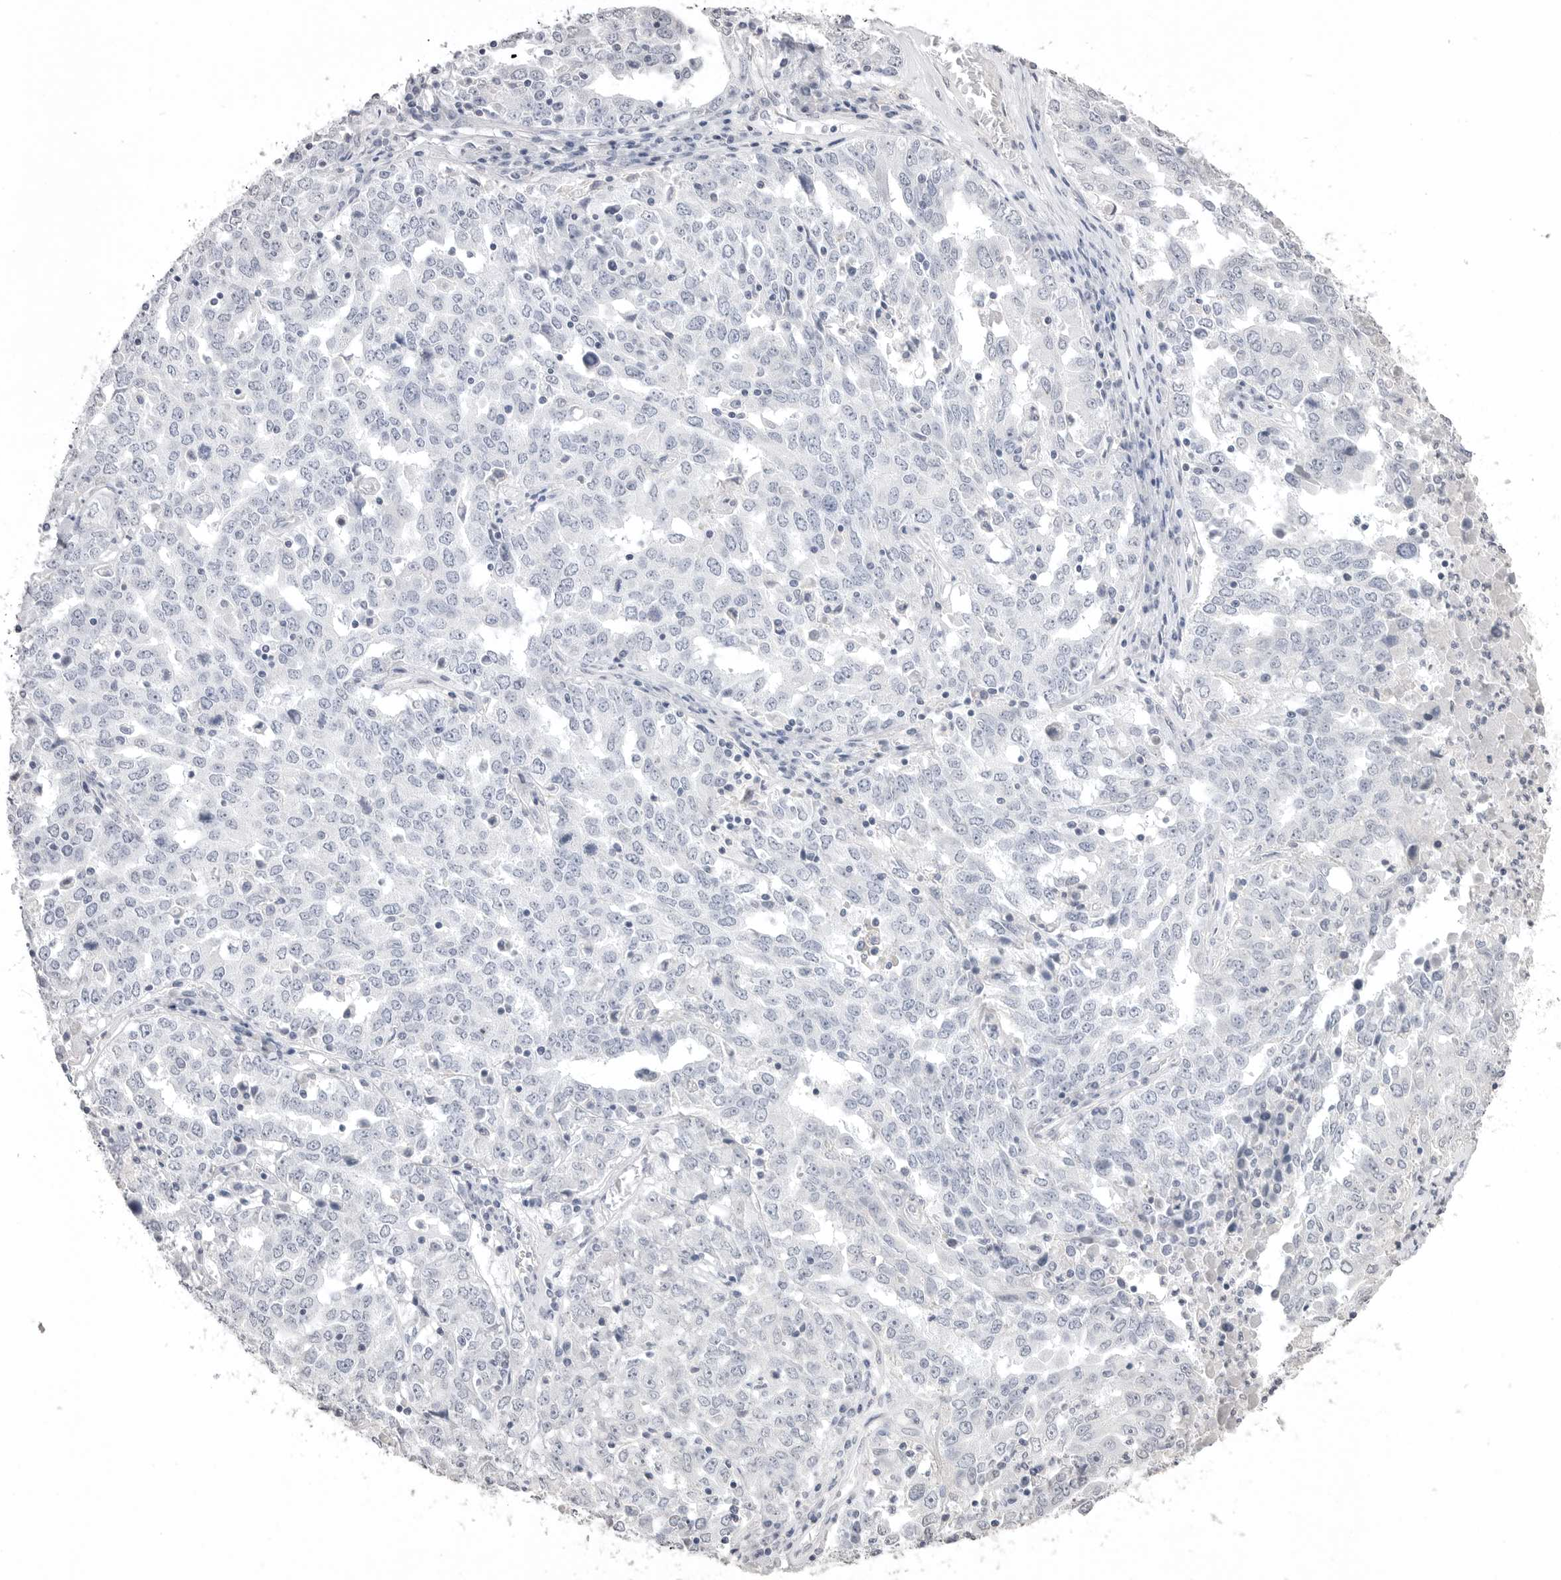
{"staining": {"intensity": "negative", "quantity": "none", "location": "none"}, "tissue": "ovarian cancer", "cell_type": "Tumor cells", "image_type": "cancer", "snomed": [{"axis": "morphology", "description": "Carcinoma, endometroid"}, {"axis": "topography", "description": "Ovary"}], "caption": "Image shows no significant protein expression in tumor cells of ovarian cancer.", "gene": "ICAM5", "patient": {"sex": "female", "age": 62}}